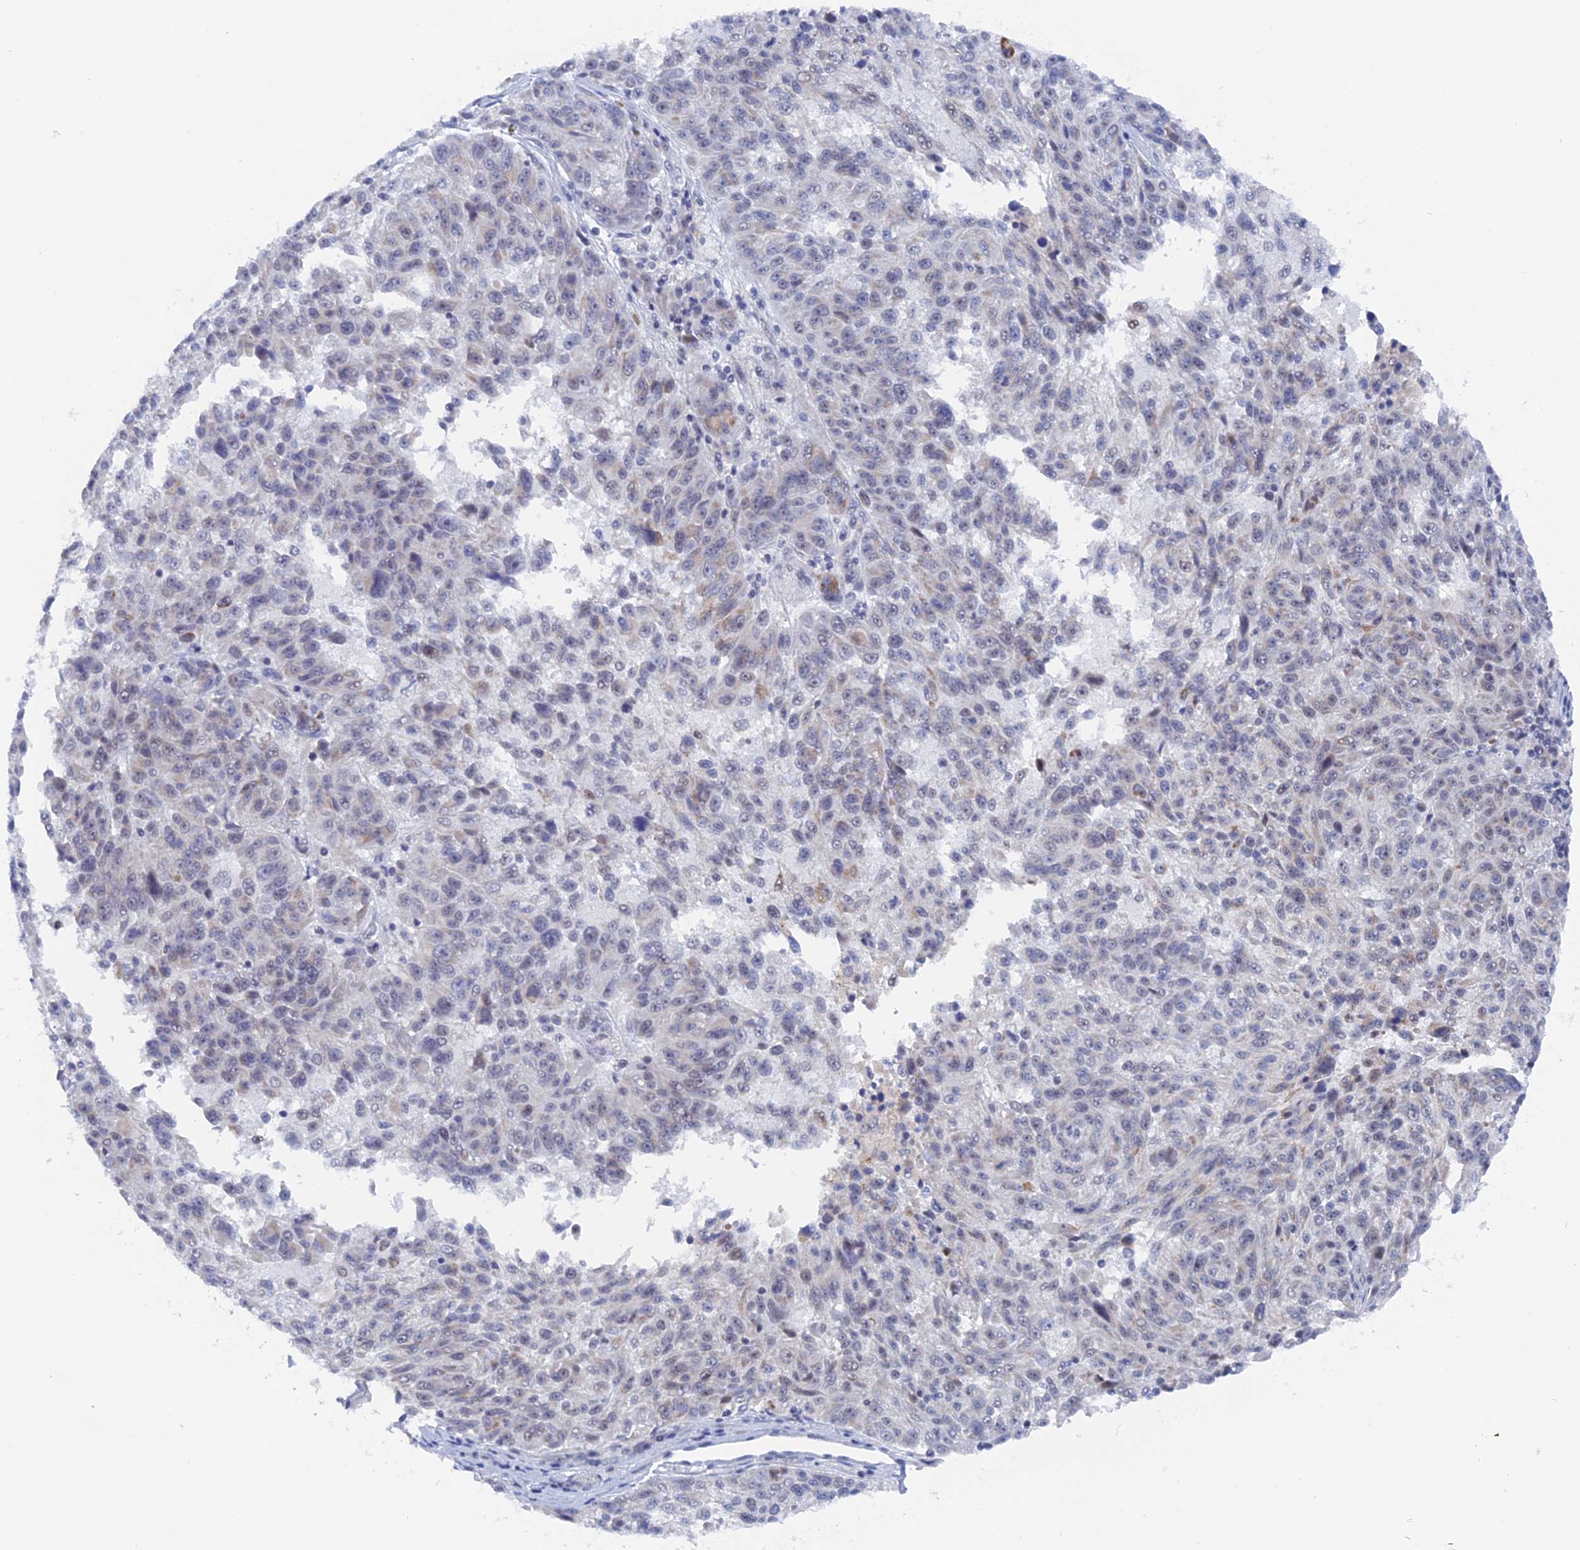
{"staining": {"intensity": "negative", "quantity": "none", "location": "none"}, "tissue": "melanoma", "cell_type": "Tumor cells", "image_type": "cancer", "snomed": [{"axis": "morphology", "description": "Malignant melanoma, NOS"}, {"axis": "topography", "description": "Skin"}], "caption": "A high-resolution image shows immunohistochemistry staining of melanoma, which displays no significant expression in tumor cells. Brightfield microscopy of immunohistochemistry (IHC) stained with DAB (3,3'-diaminobenzidine) (brown) and hematoxylin (blue), captured at high magnification.", "gene": "BRD2", "patient": {"sex": "male", "age": 53}}